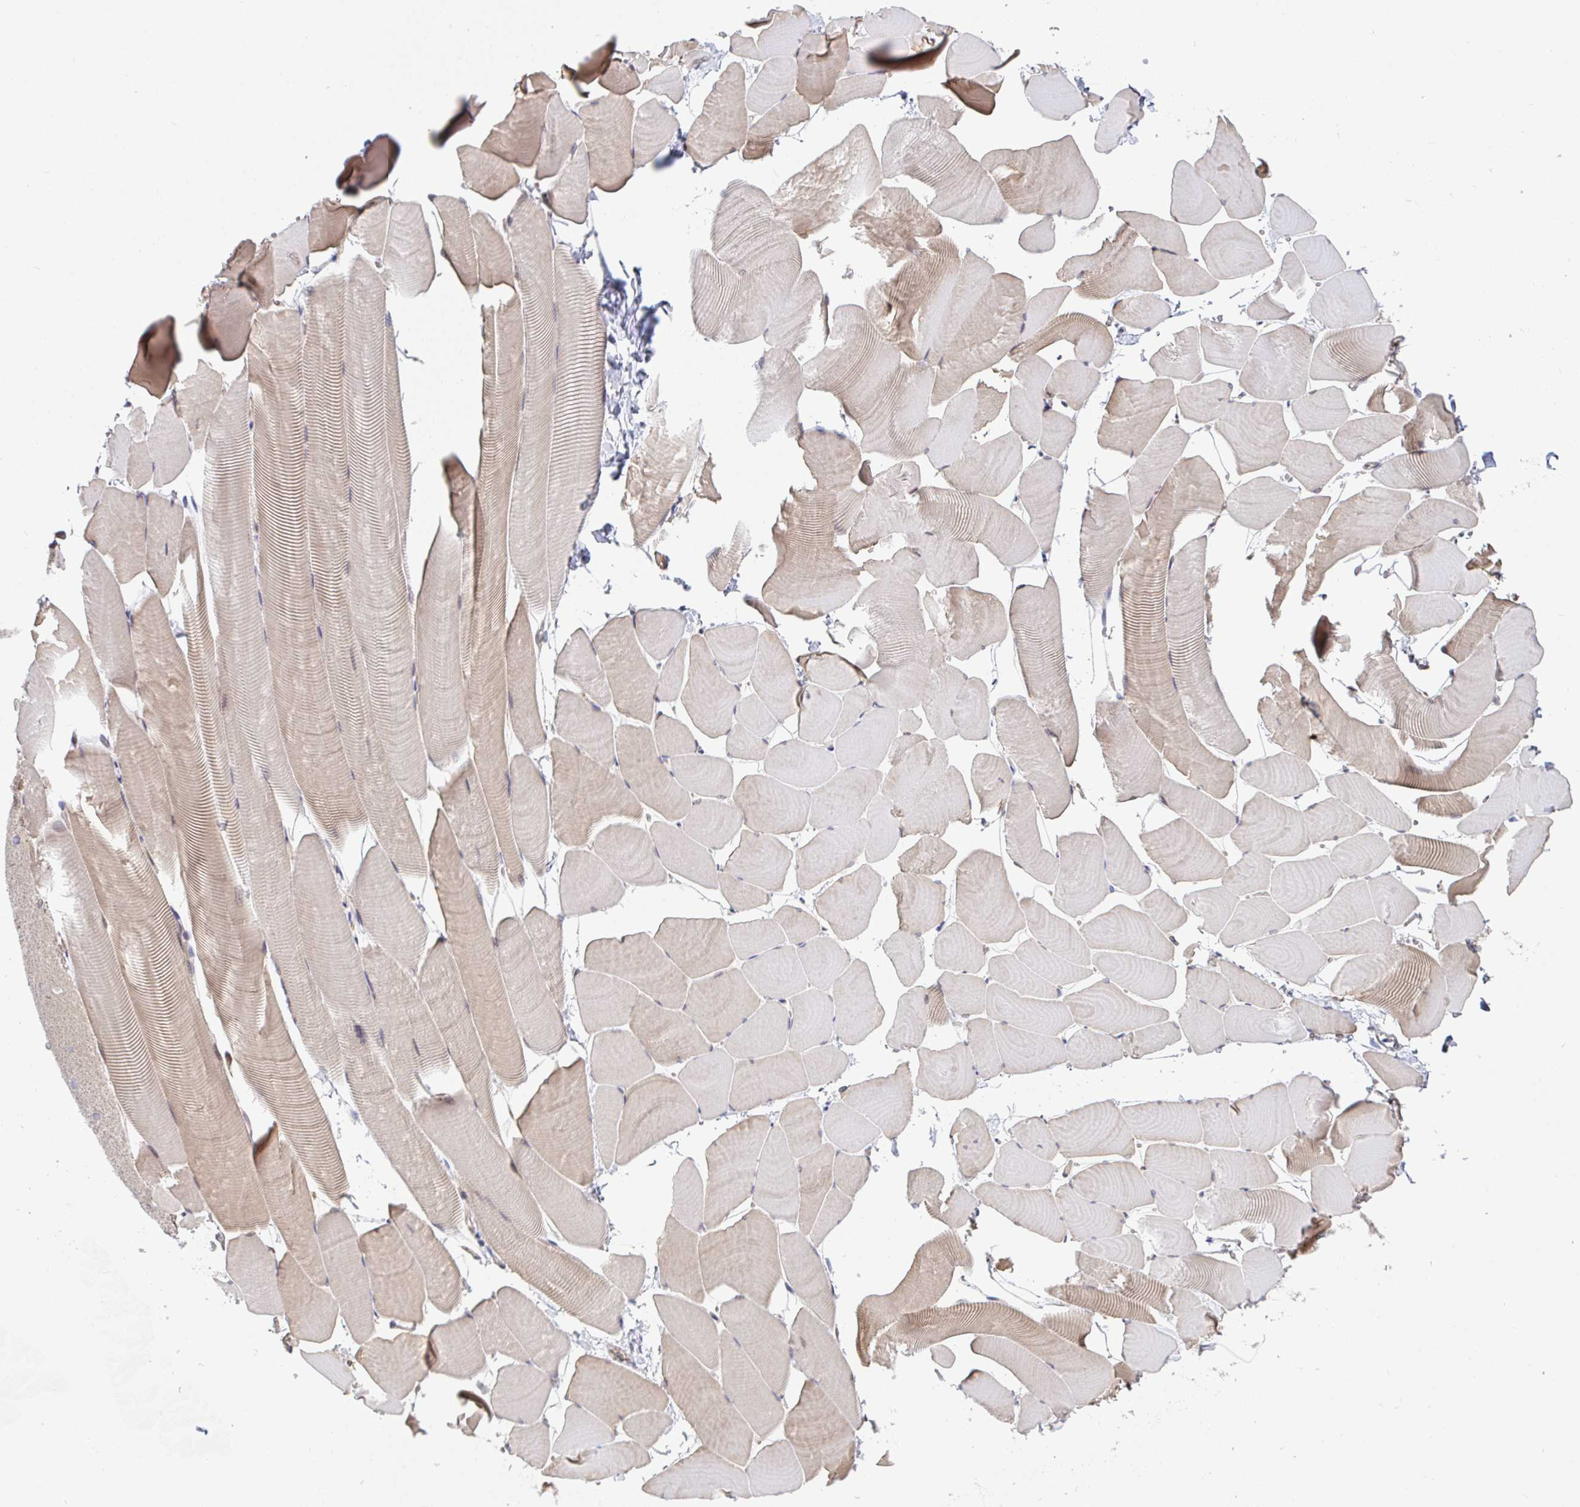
{"staining": {"intensity": "moderate", "quantity": ">75%", "location": "cytoplasmic/membranous"}, "tissue": "skeletal muscle", "cell_type": "Myocytes", "image_type": "normal", "snomed": [{"axis": "morphology", "description": "Normal tissue, NOS"}, {"axis": "topography", "description": "Skeletal muscle"}], "caption": "Benign skeletal muscle exhibits moderate cytoplasmic/membranous positivity in about >75% of myocytes, visualized by immunohistochemistry.", "gene": "EIF1AD", "patient": {"sex": "male", "age": 25}}